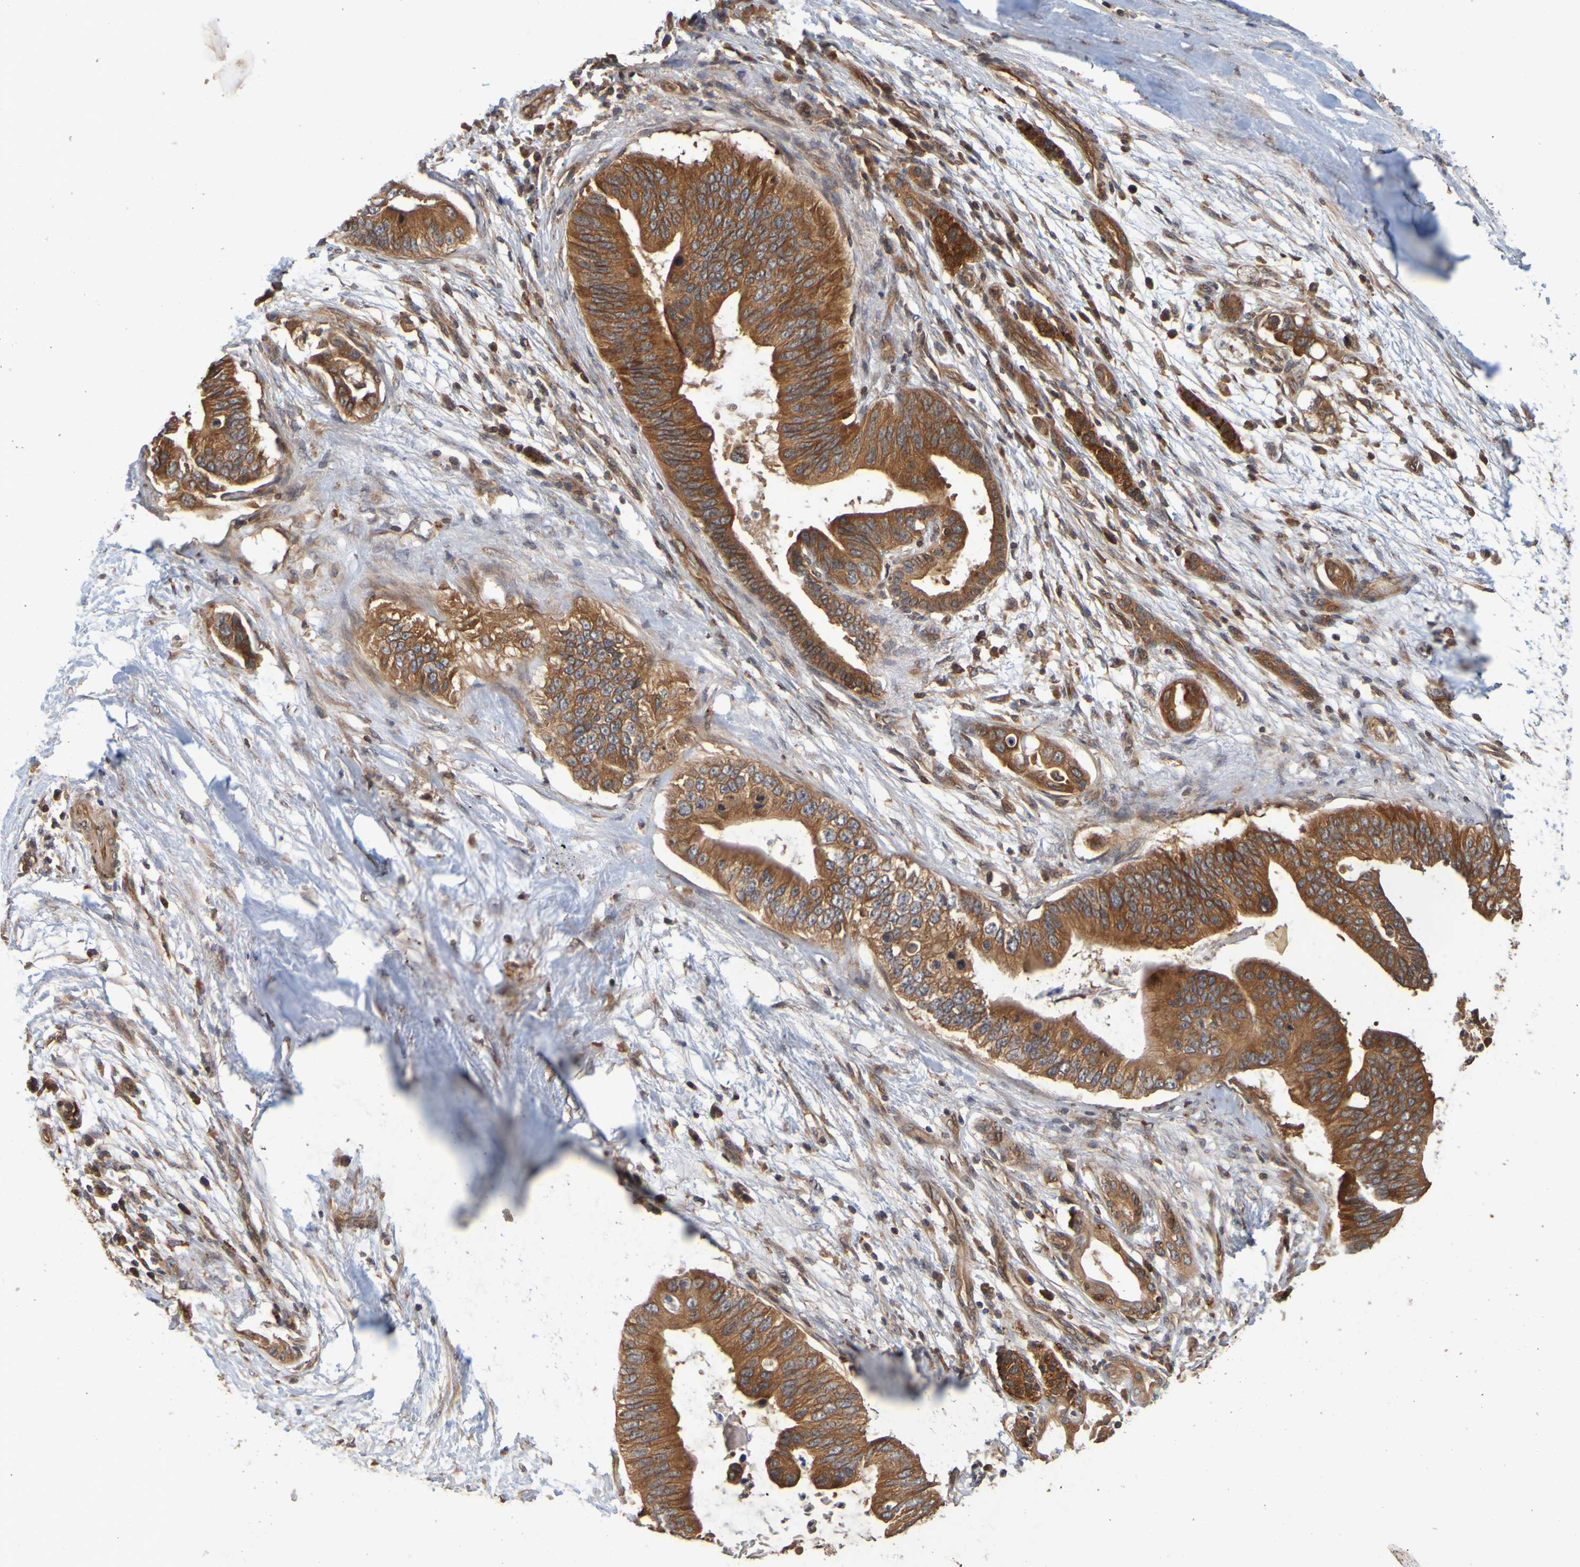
{"staining": {"intensity": "strong", "quantity": ">75%", "location": "cytoplasmic/membranous"}, "tissue": "pancreatic cancer", "cell_type": "Tumor cells", "image_type": "cancer", "snomed": [{"axis": "morphology", "description": "Adenocarcinoma, NOS"}, {"axis": "topography", "description": "Pancreas"}], "caption": "Immunohistochemical staining of human adenocarcinoma (pancreatic) reveals high levels of strong cytoplasmic/membranous protein positivity in about >75% of tumor cells. (Brightfield microscopy of DAB IHC at high magnification).", "gene": "OCRL", "patient": {"sex": "male", "age": 77}}